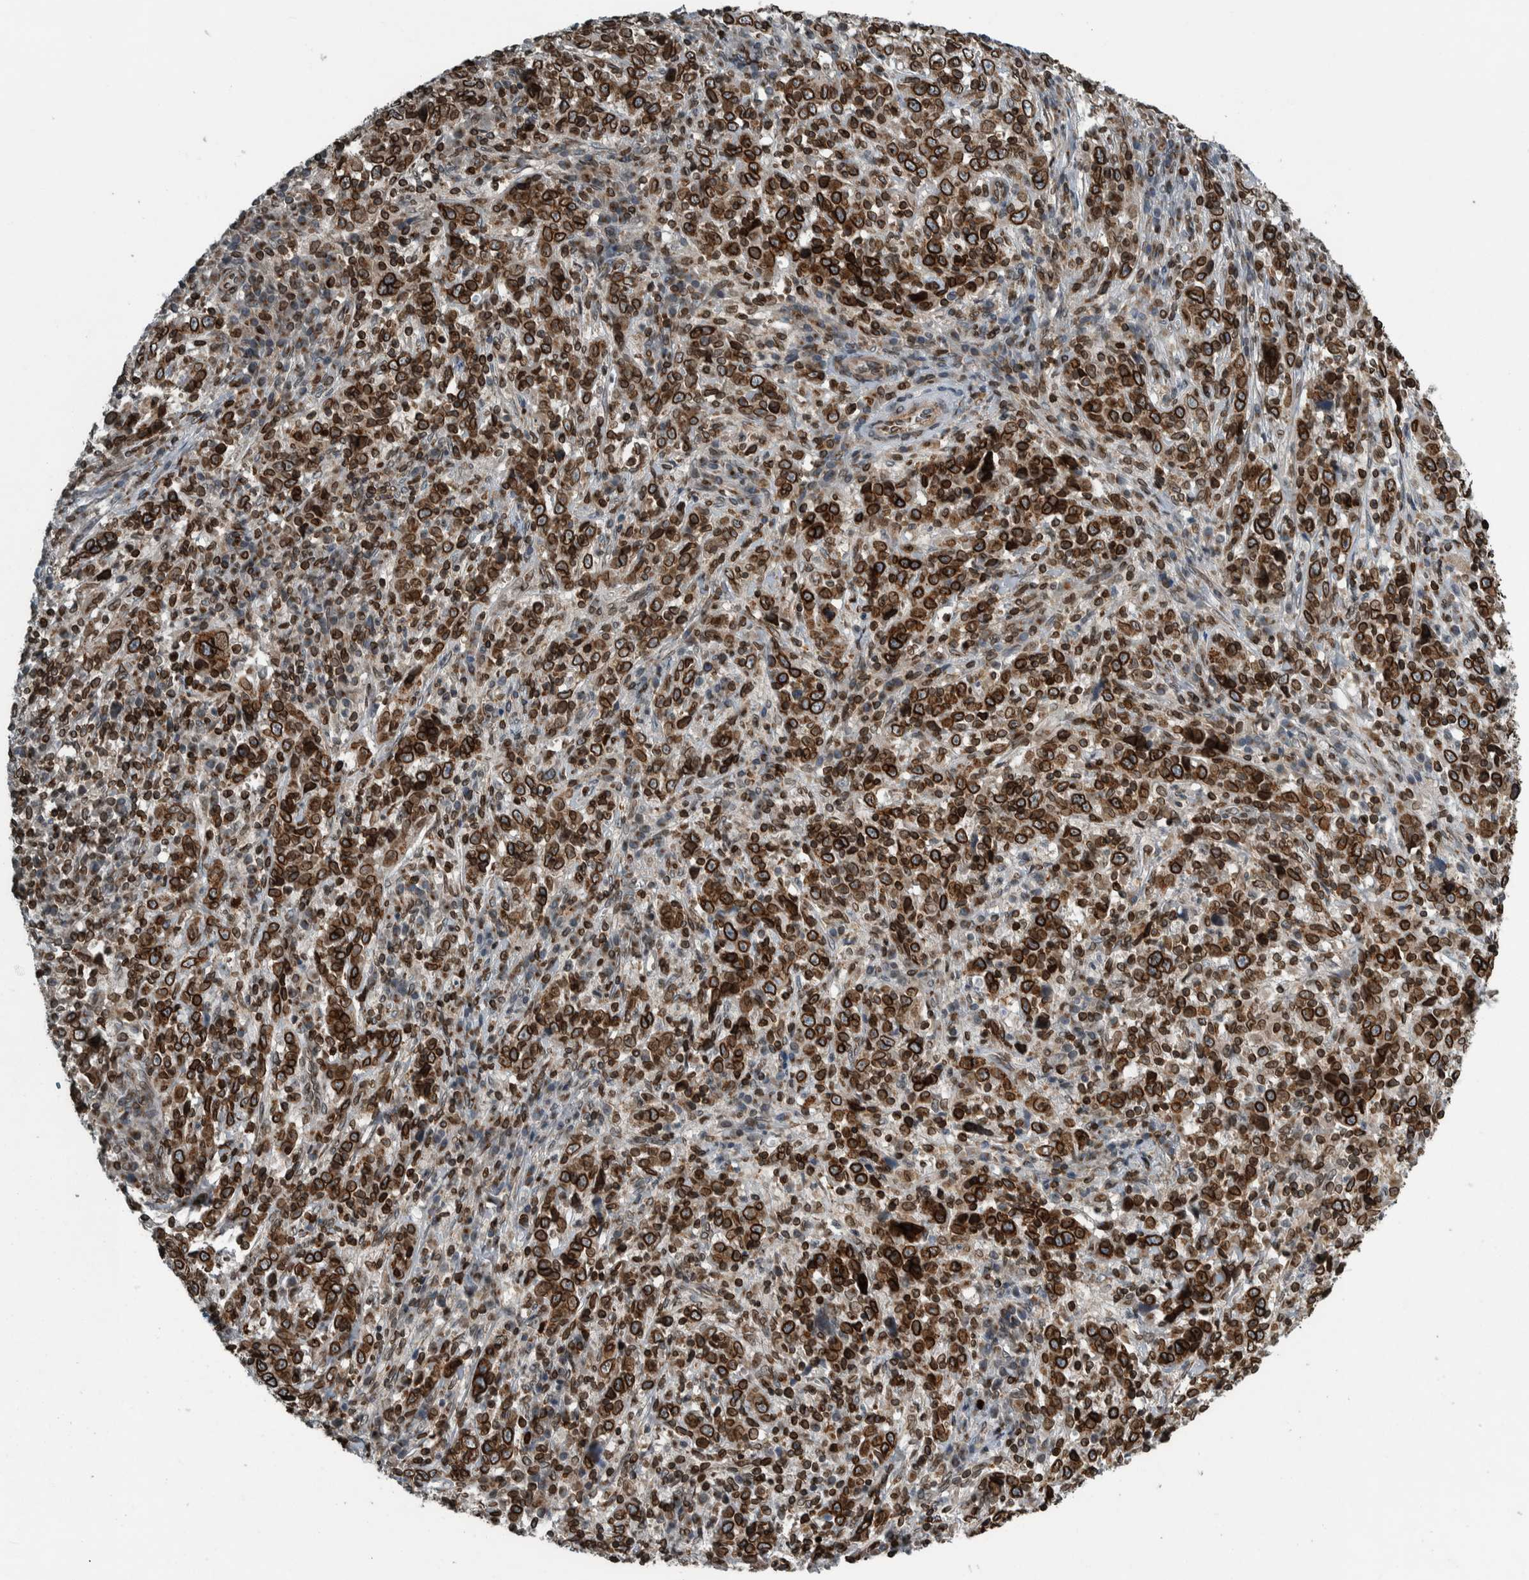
{"staining": {"intensity": "strong", "quantity": ">75%", "location": "cytoplasmic/membranous,nuclear"}, "tissue": "cervical cancer", "cell_type": "Tumor cells", "image_type": "cancer", "snomed": [{"axis": "morphology", "description": "Squamous cell carcinoma, NOS"}, {"axis": "topography", "description": "Cervix"}], "caption": "There is high levels of strong cytoplasmic/membranous and nuclear expression in tumor cells of squamous cell carcinoma (cervical), as demonstrated by immunohistochemical staining (brown color).", "gene": "FAM135B", "patient": {"sex": "female", "age": 46}}